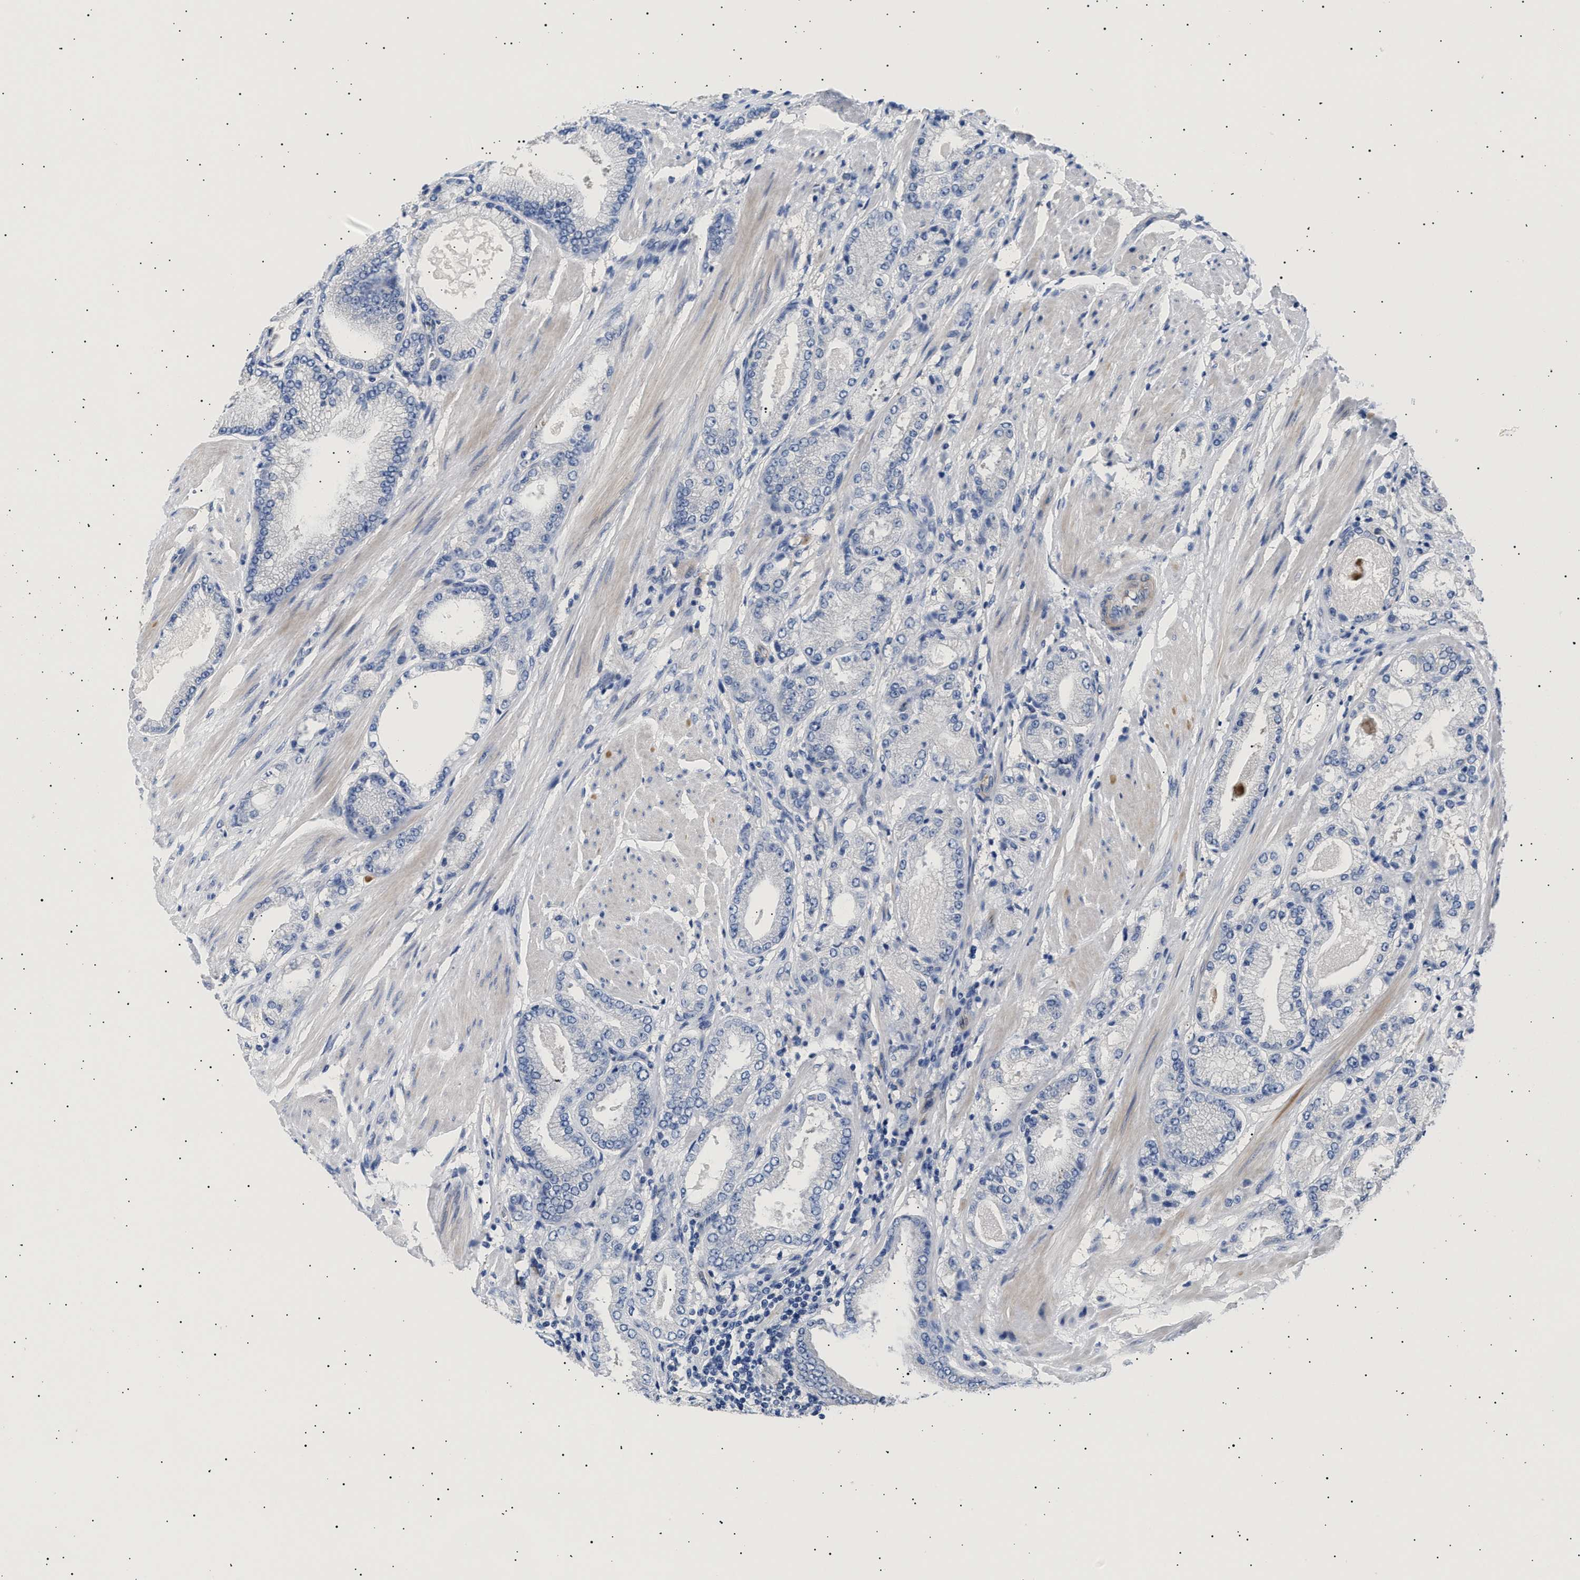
{"staining": {"intensity": "negative", "quantity": "none", "location": "none"}, "tissue": "prostate cancer", "cell_type": "Tumor cells", "image_type": "cancer", "snomed": [{"axis": "morphology", "description": "Adenocarcinoma, High grade"}, {"axis": "topography", "description": "Prostate"}], "caption": "This is an immunohistochemistry (IHC) image of human prostate cancer. There is no positivity in tumor cells.", "gene": "HEMGN", "patient": {"sex": "male", "age": 50}}